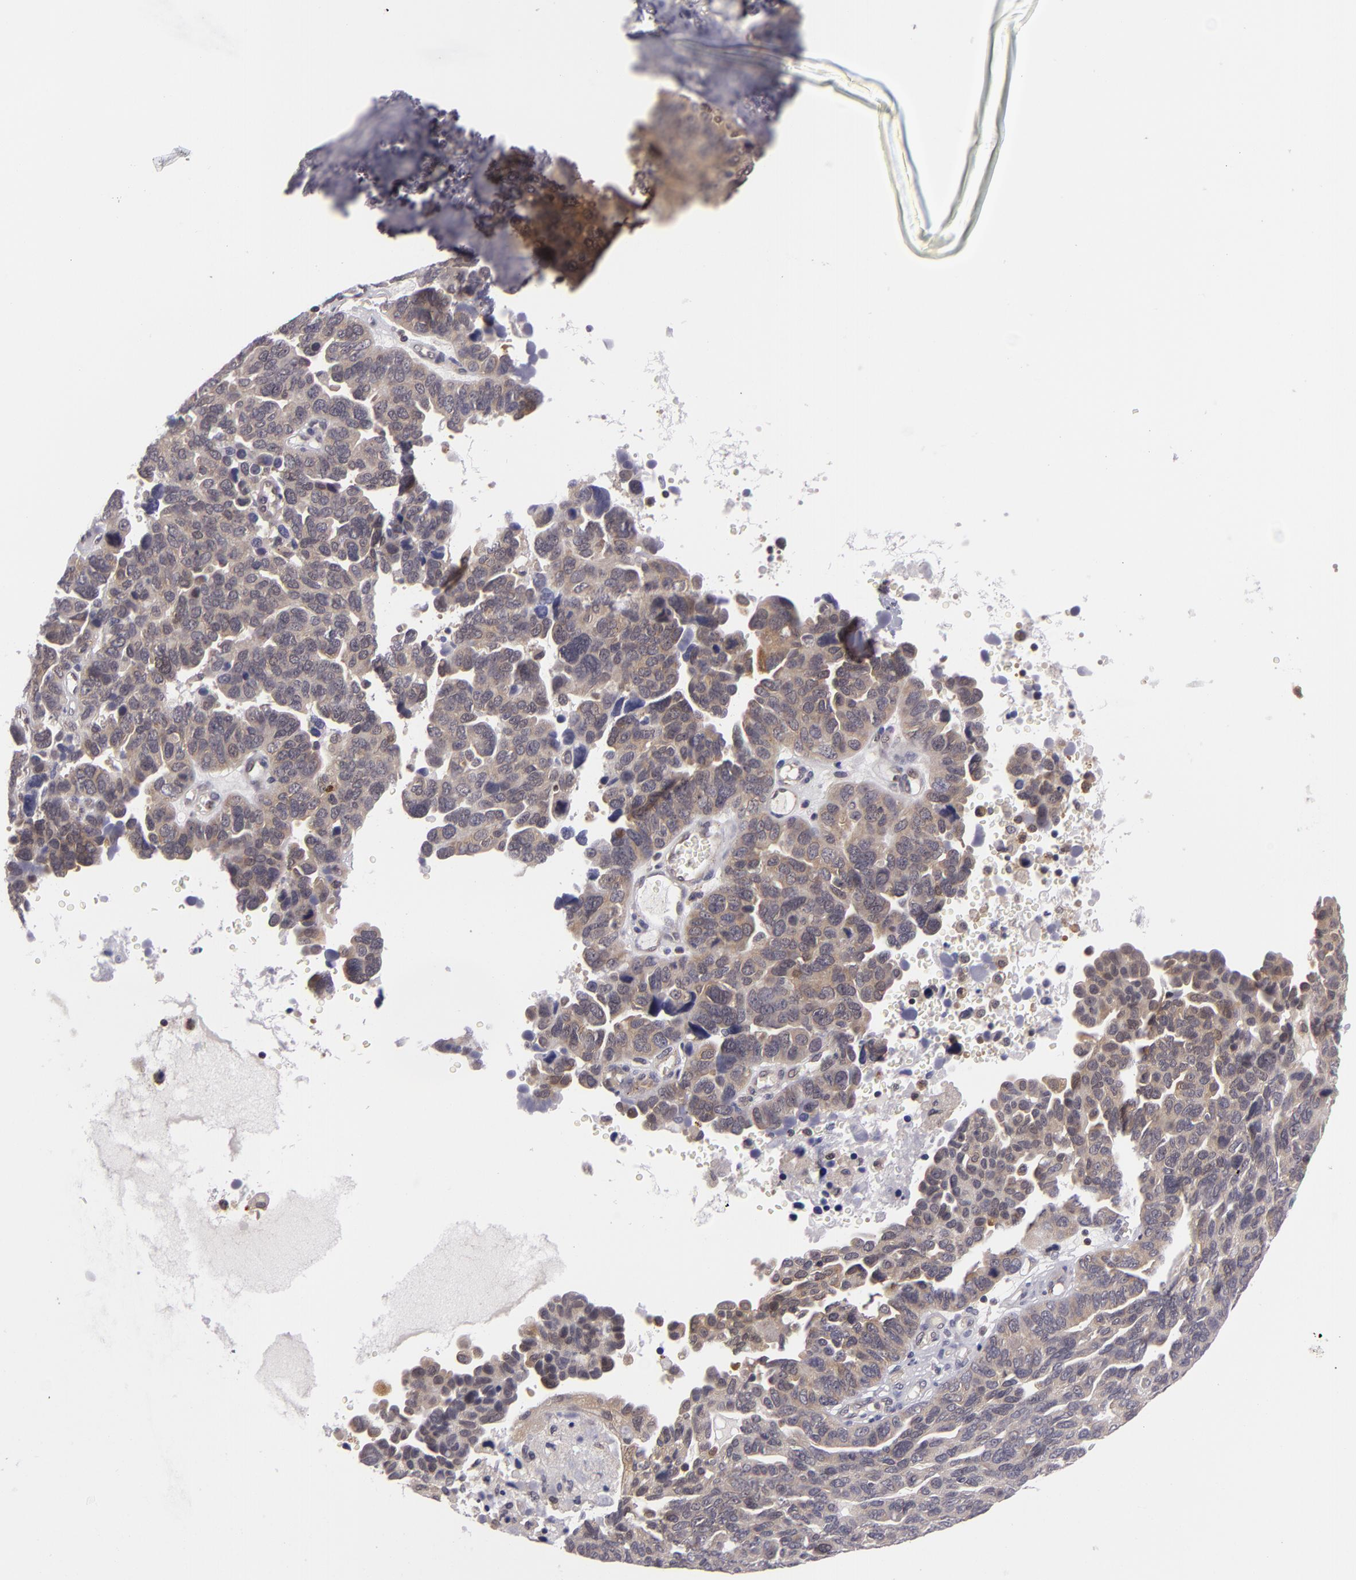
{"staining": {"intensity": "weak", "quantity": ">75%", "location": "cytoplasmic/membranous"}, "tissue": "ovarian cancer", "cell_type": "Tumor cells", "image_type": "cancer", "snomed": [{"axis": "morphology", "description": "Cystadenocarcinoma, serous, NOS"}, {"axis": "topography", "description": "Ovary"}], "caption": "About >75% of tumor cells in ovarian cancer display weak cytoplasmic/membranous protein staining as visualized by brown immunohistochemical staining.", "gene": "BCL10", "patient": {"sex": "female", "age": 64}}